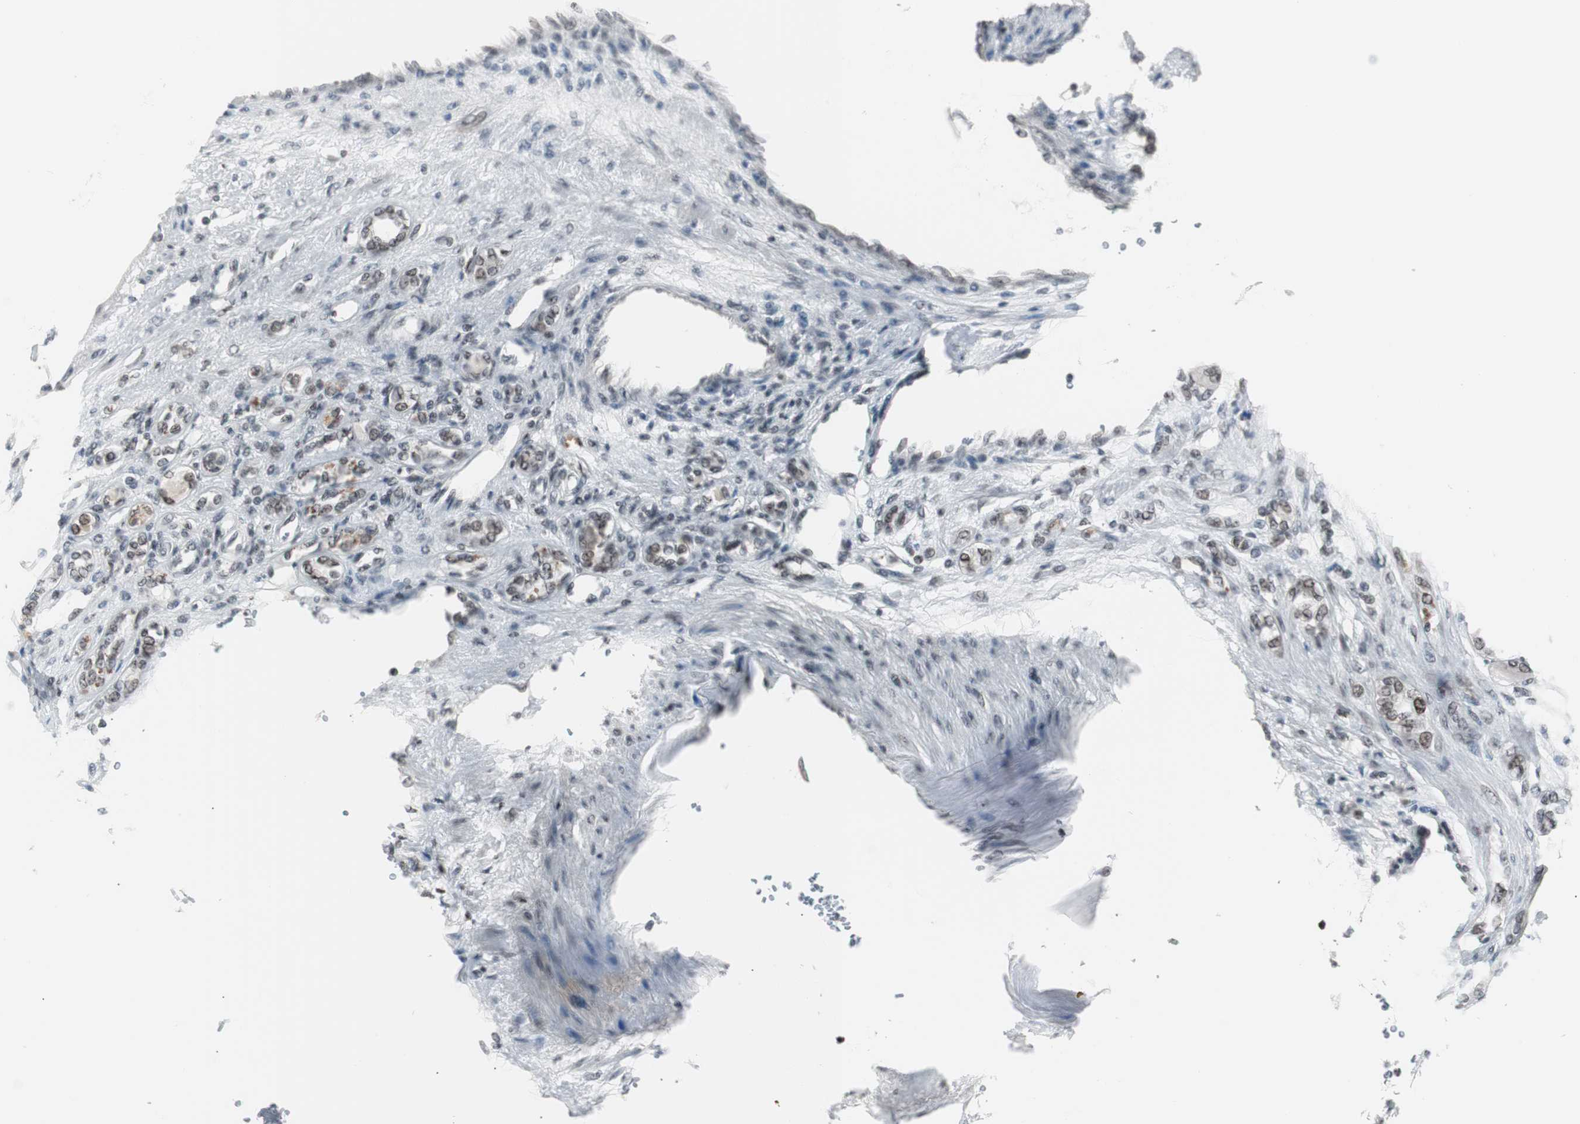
{"staining": {"intensity": "moderate", "quantity": ">75%", "location": "nuclear"}, "tissue": "renal cancer", "cell_type": "Tumor cells", "image_type": "cancer", "snomed": [{"axis": "morphology", "description": "Adenocarcinoma, NOS"}, {"axis": "topography", "description": "Kidney"}], "caption": "A micrograph of human adenocarcinoma (renal) stained for a protein demonstrates moderate nuclear brown staining in tumor cells. (brown staining indicates protein expression, while blue staining denotes nuclei).", "gene": "XRCC1", "patient": {"sex": "female", "age": 83}}